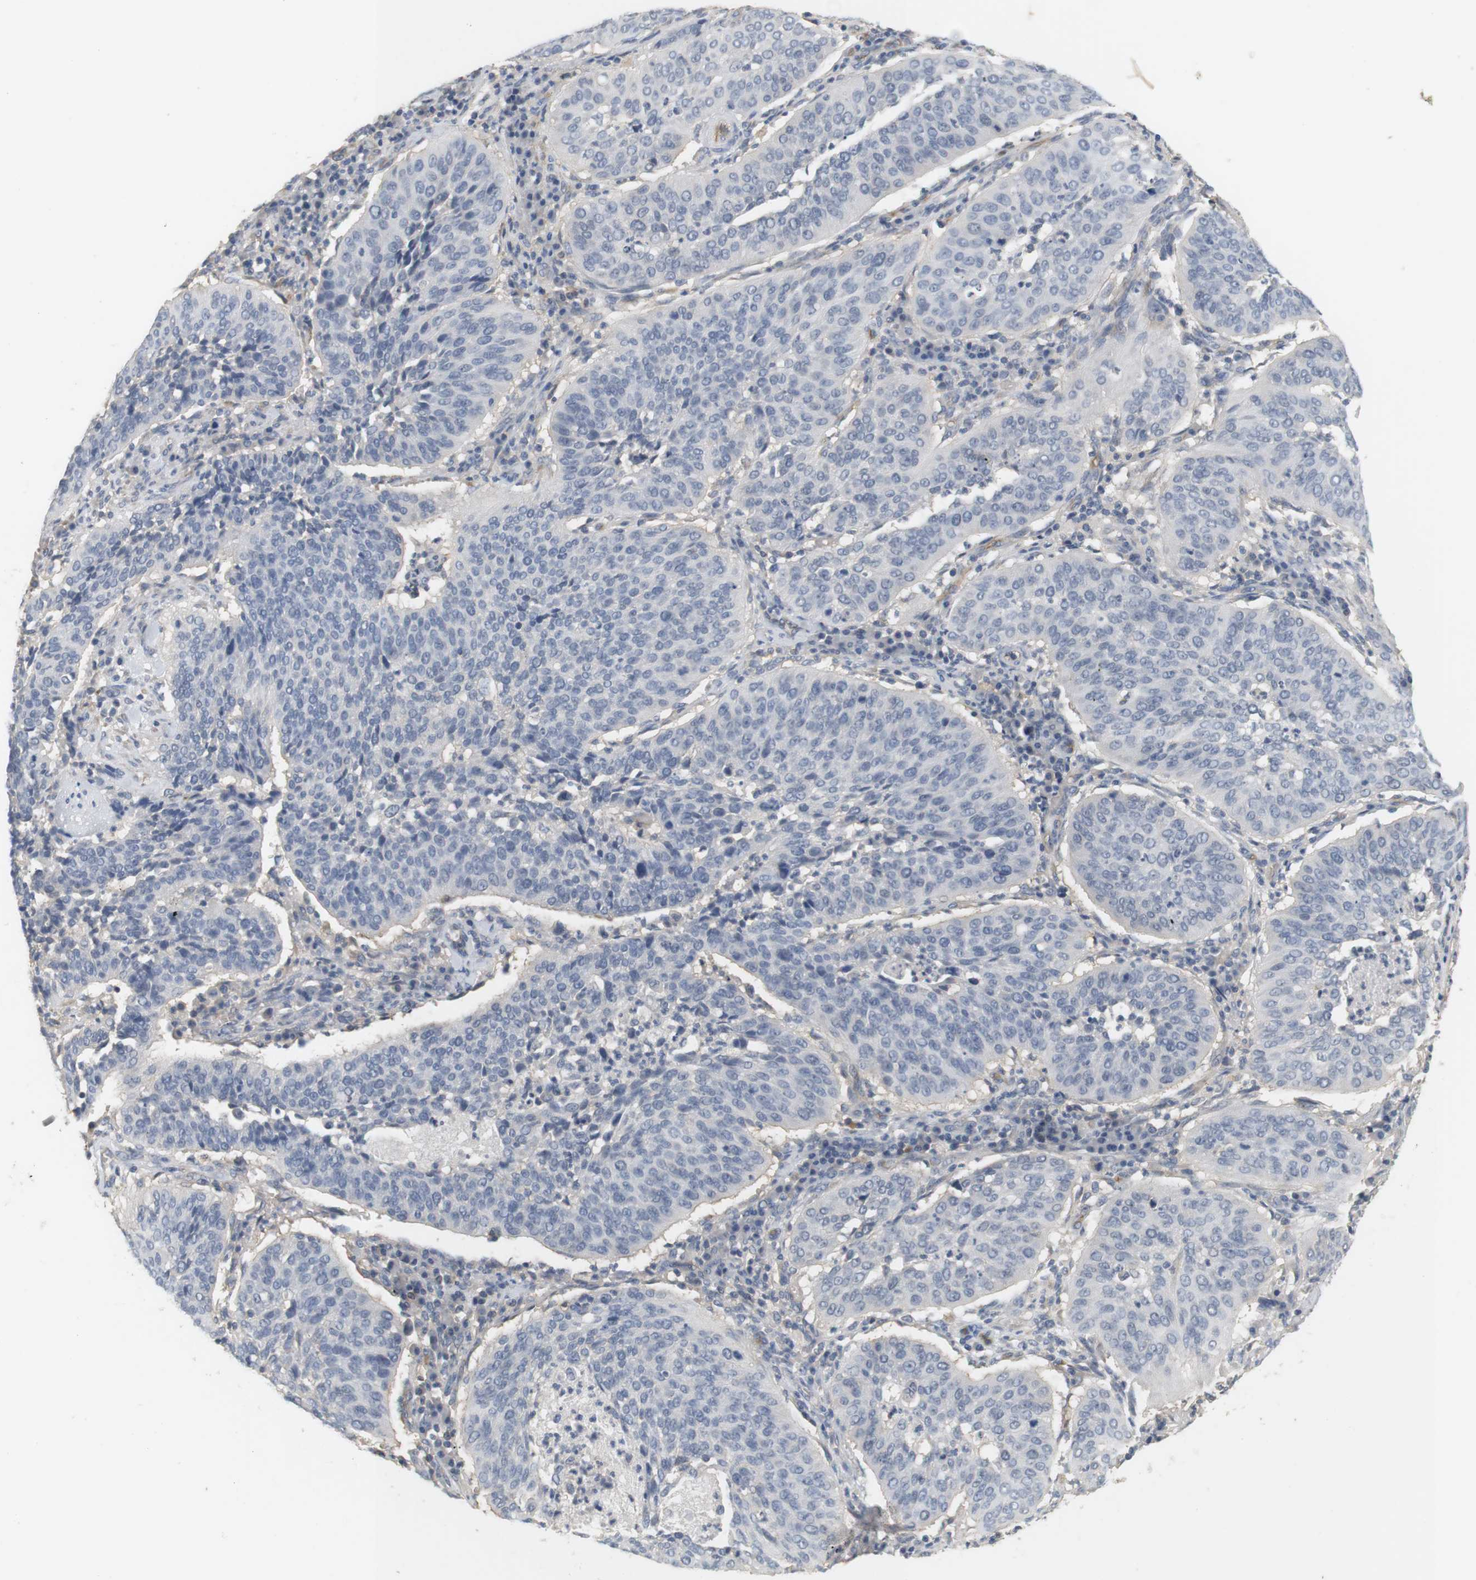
{"staining": {"intensity": "negative", "quantity": "none", "location": "none"}, "tissue": "cervical cancer", "cell_type": "Tumor cells", "image_type": "cancer", "snomed": [{"axis": "morphology", "description": "Normal tissue, NOS"}, {"axis": "morphology", "description": "Squamous cell carcinoma, NOS"}, {"axis": "topography", "description": "Cervix"}], "caption": "This is an immunohistochemistry photomicrograph of cervical squamous cell carcinoma. There is no staining in tumor cells.", "gene": "OSR1", "patient": {"sex": "female", "age": 39}}